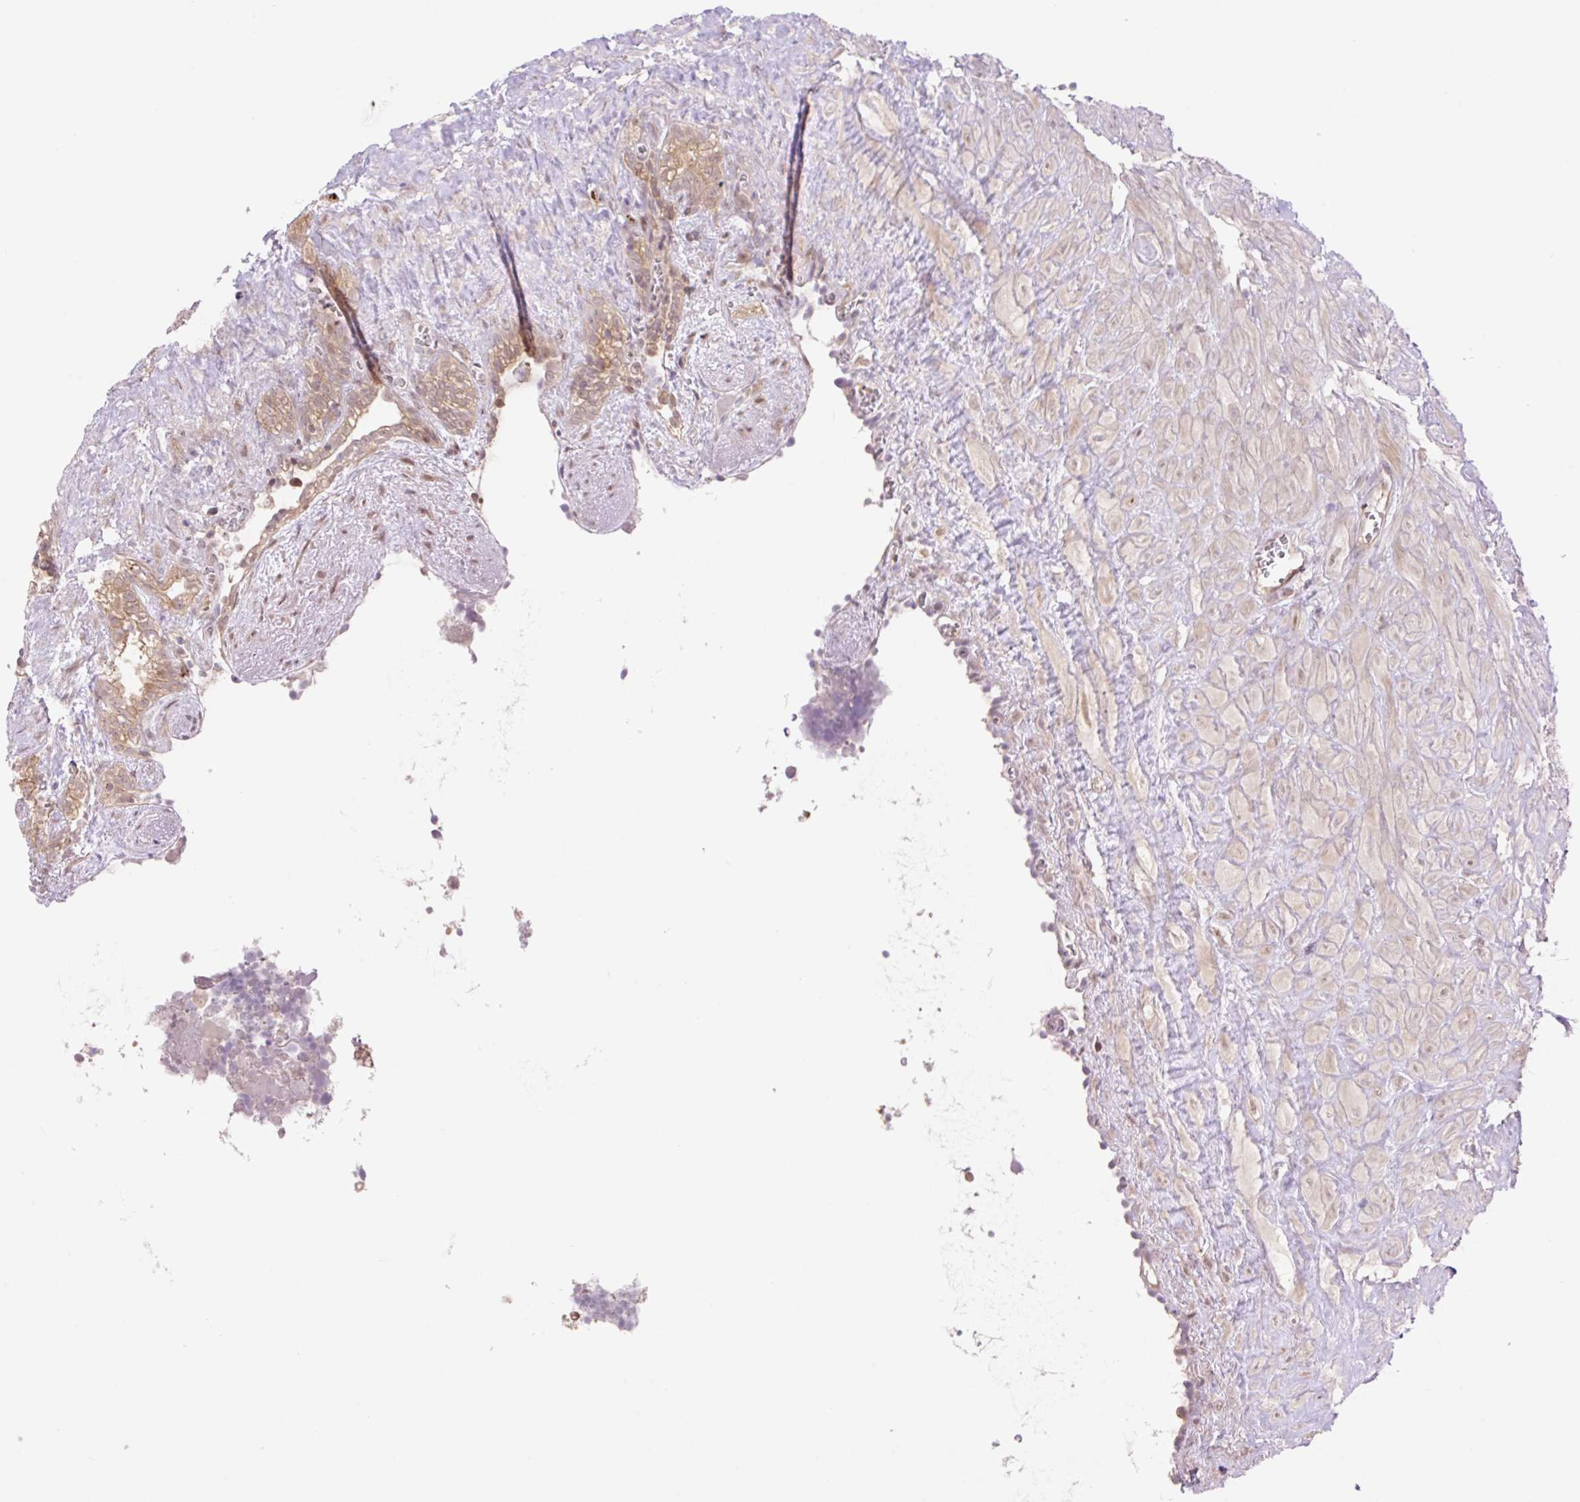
{"staining": {"intensity": "moderate", "quantity": ">75%", "location": "cytoplasmic/membranous,nuclear"}, "tissue": "seminal vesicle", "cell_type": "Glandular cells", "image_type": "normal", "snomed": [{"axis": "morphology", "description": "Normal tissue, NOS"}, {"axis": "topography", "description": "Seminal veicle"}], "caption": "Protein staining displays moderate cytoplasmic/membranous,nuclear staining in about >75% of glandular cells in unremarkable seminal vesicle.", "gene": "VPS25", "patient": {"sex": "male", "age": 76}}